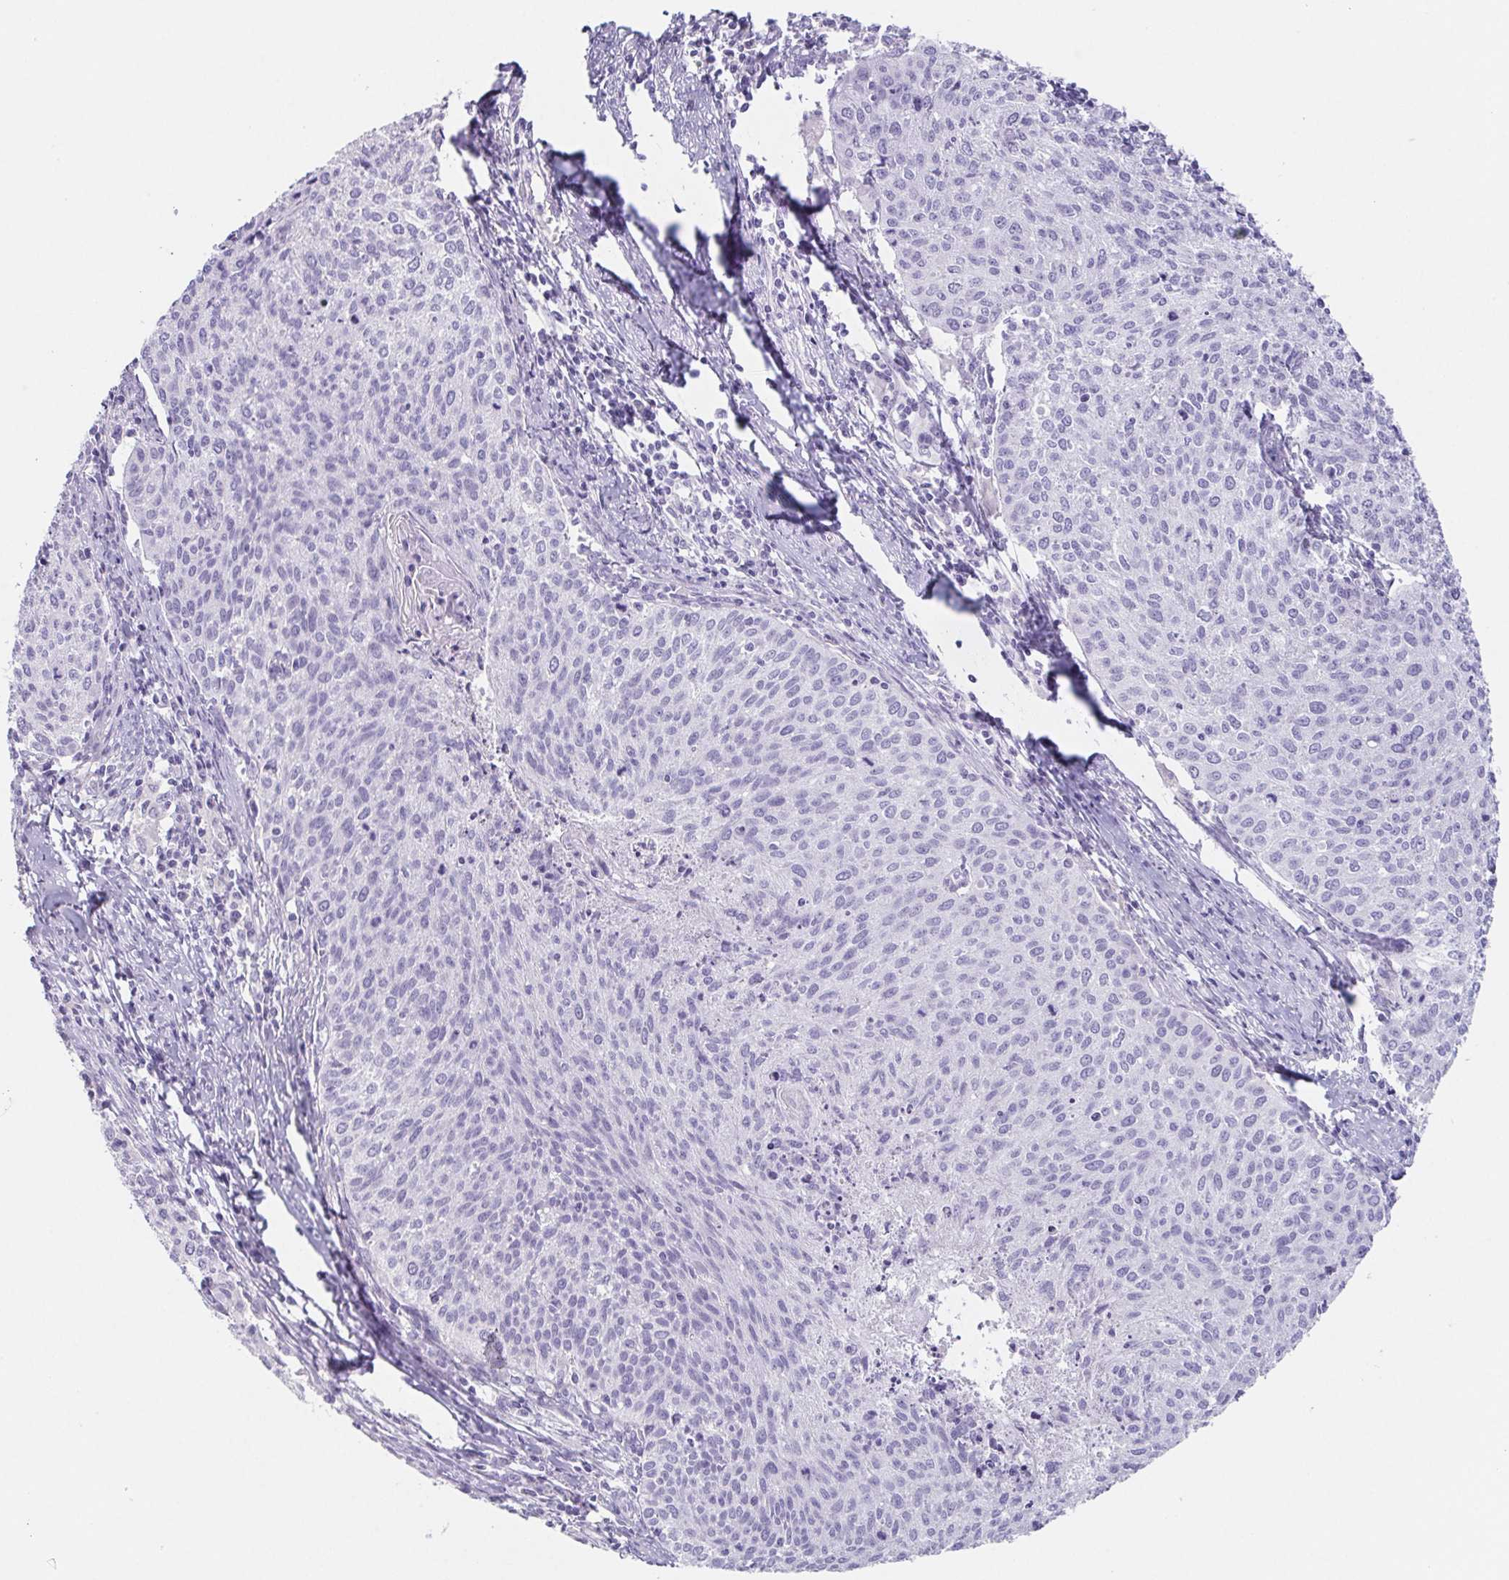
{"staining": {"intensity": "negative", "quantity": "none", "location": "none"}, "tissue": "cervical cancer", "cell_type": "Tumor cells", "image_type": "cancer", "snomed": [{"axis": "morphology", "description": "Squamous cell carcinoma, NOS"}, {"axis": "topography", "description": "Cervix"}], "caption": "Photomicrograph shows no protein staining in tumor cells of squamous cell carcinoma (cervical) tissue.", "gene": "HDGFL1", "patient": {"sex": "female", "age": 38}}